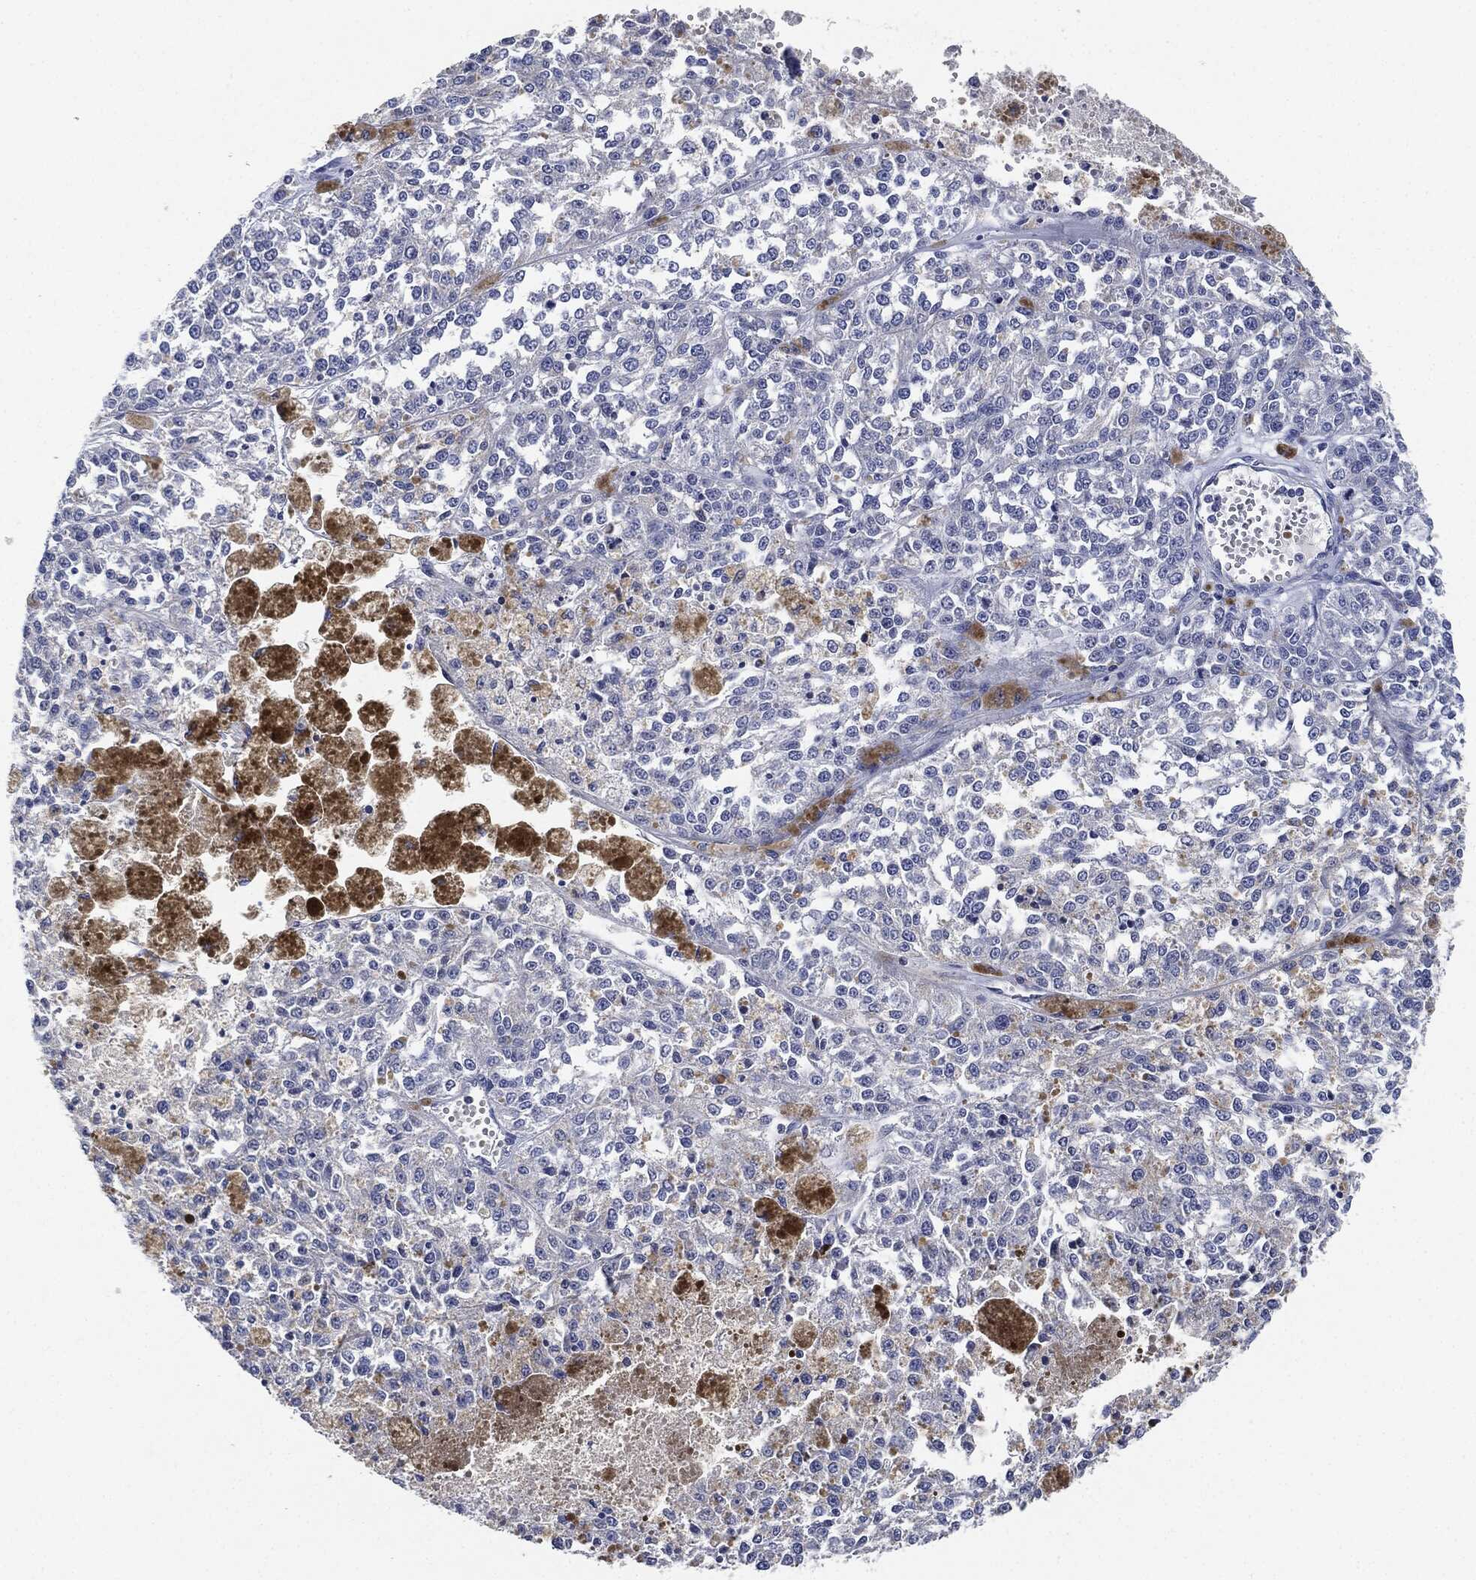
{"staining": {"intensity": "negative", "quantity": "none", "location": "none"}, "tissue": "melanoma", "cell_type": "Tumor cells", "image_type": "cancer", "snomed": [{"axis": "morphology", "description": "Malignant melanoma, Metastatic site"}, {"axis": "topography", "description": "Lymph node"}], "caption": "IHC of human malignant melanoma (metastatic site) exhibits no expression in tumor cells.", "gene": "NTRK1", "patient": {"sex": "female", "age": 64}}